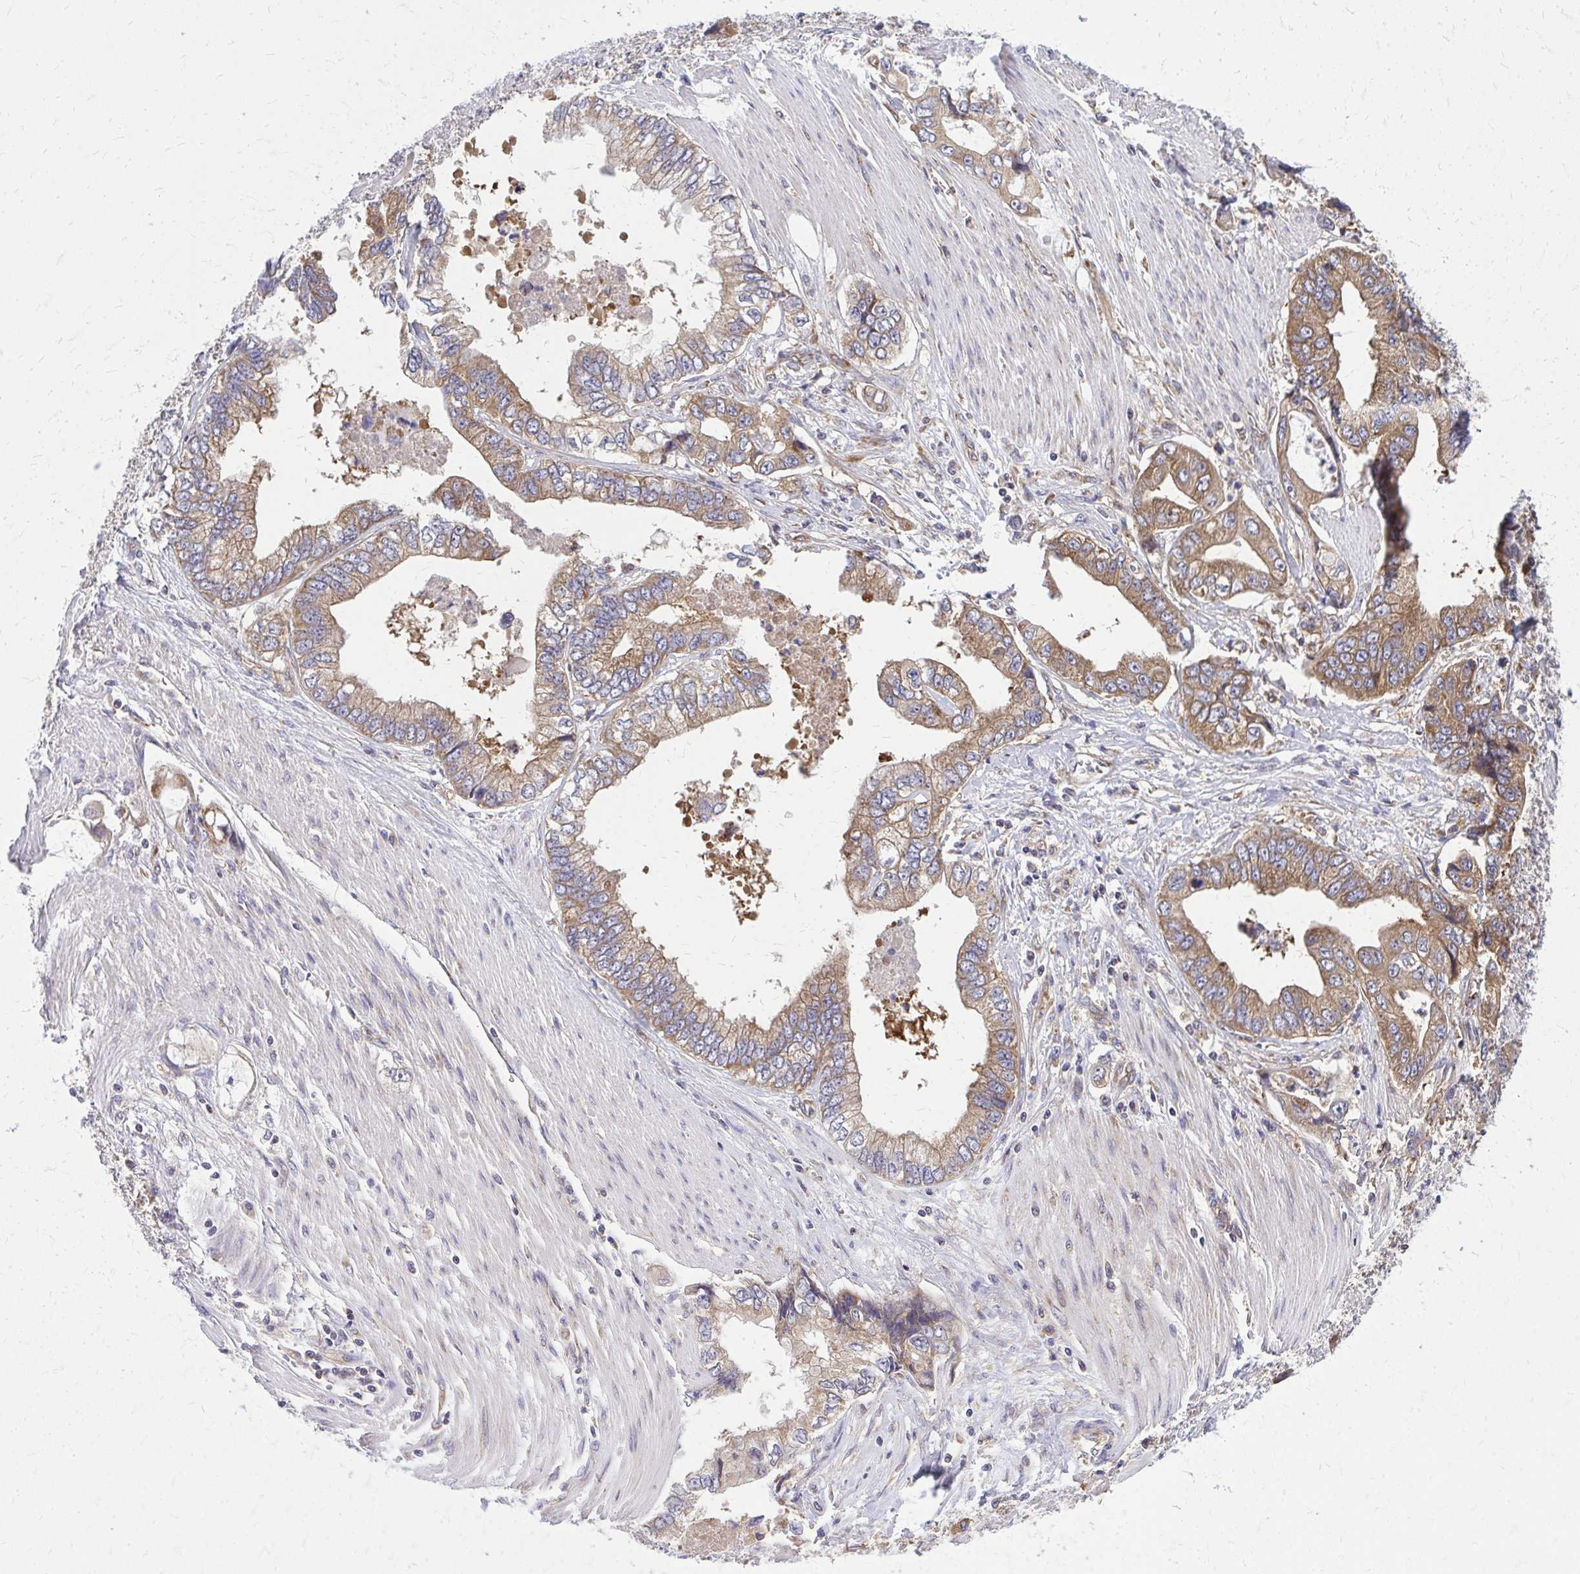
{"staining": {"intensity": "moderate", "quantity": ">75%", "location": "cytoplasmic/membranous"}, "tissue": "stomach cancer", "cell_type": "Tumor cells", "image_type": "cancer", "snomed": [{"axis": "morphology", "description": "Adenocarcinoma, NOS"}, {"axis": "topography", "description": "Pancreas"}, {"axis": "topography", "description": "Stomach, upper"}], "caption": "Tumor cells display medium levels of moderate cytoplasmic/membranous positivity in approximately >75% of cells in adenocarcinoma (stomach). (DAB (3,3'-diaminobenzidine) = brown stain, brightfield microscopy at high magnification).", "gene": "PDK4", "patient": {"sex": "male", "age": 77}}